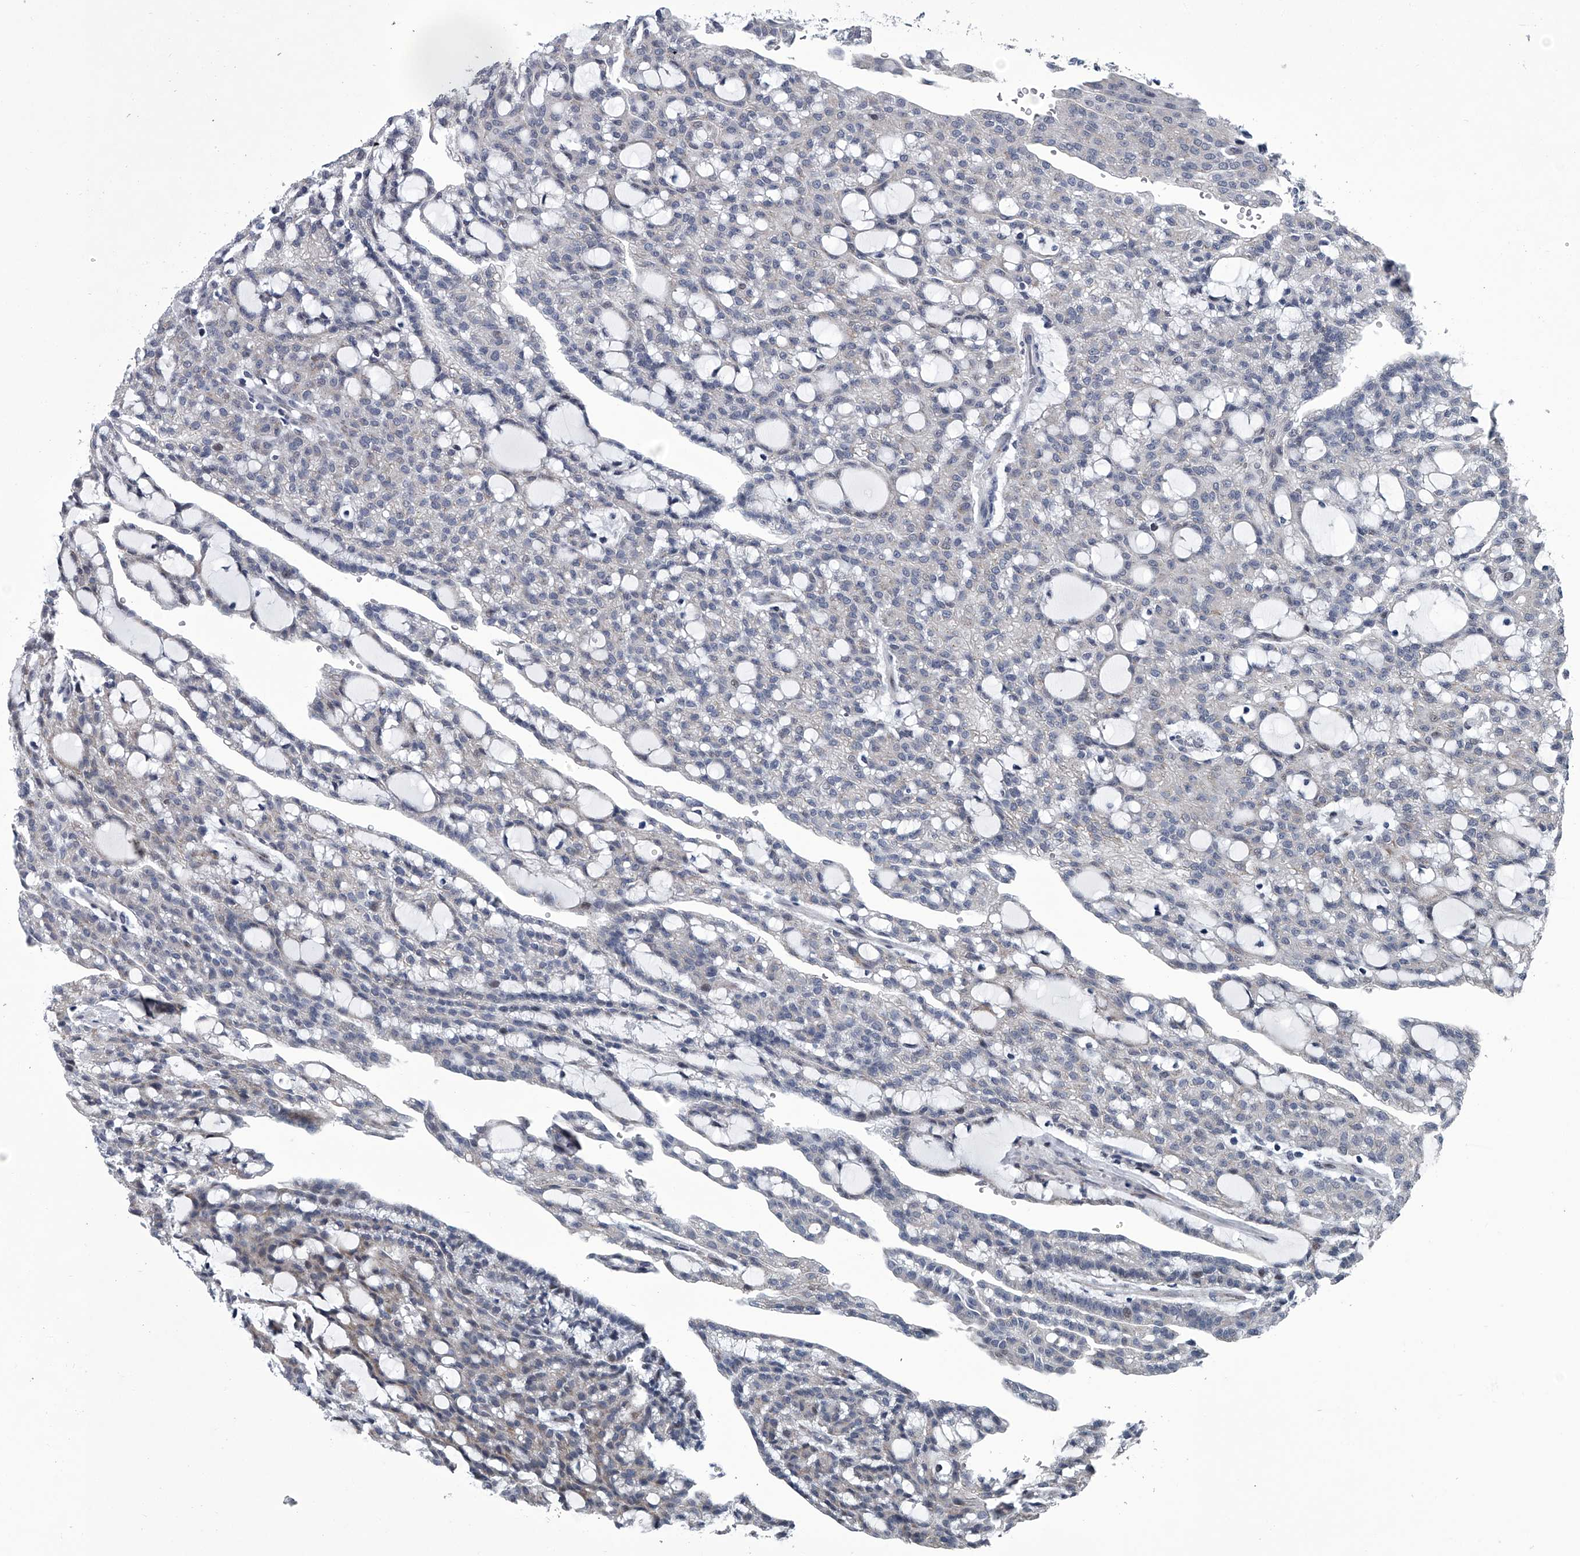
{"staining": {"intensity": "negative", "quantity": "none", "location": "none"}, "tissue": "renal cancer", "cell_type": "Tumor cells", "image_type": "cancer", "snomed": [{"axis": "morphology", "description": "Adenocarcinoma, NOS"}, {"axis": "topography", "description": "Kidney"}], "caption": "Tumor cells are negative for protein expression in human adenocarcinoma (renal).", "gene": "PPP2R5D", "patient": {"sex": "male", "age": 63}}